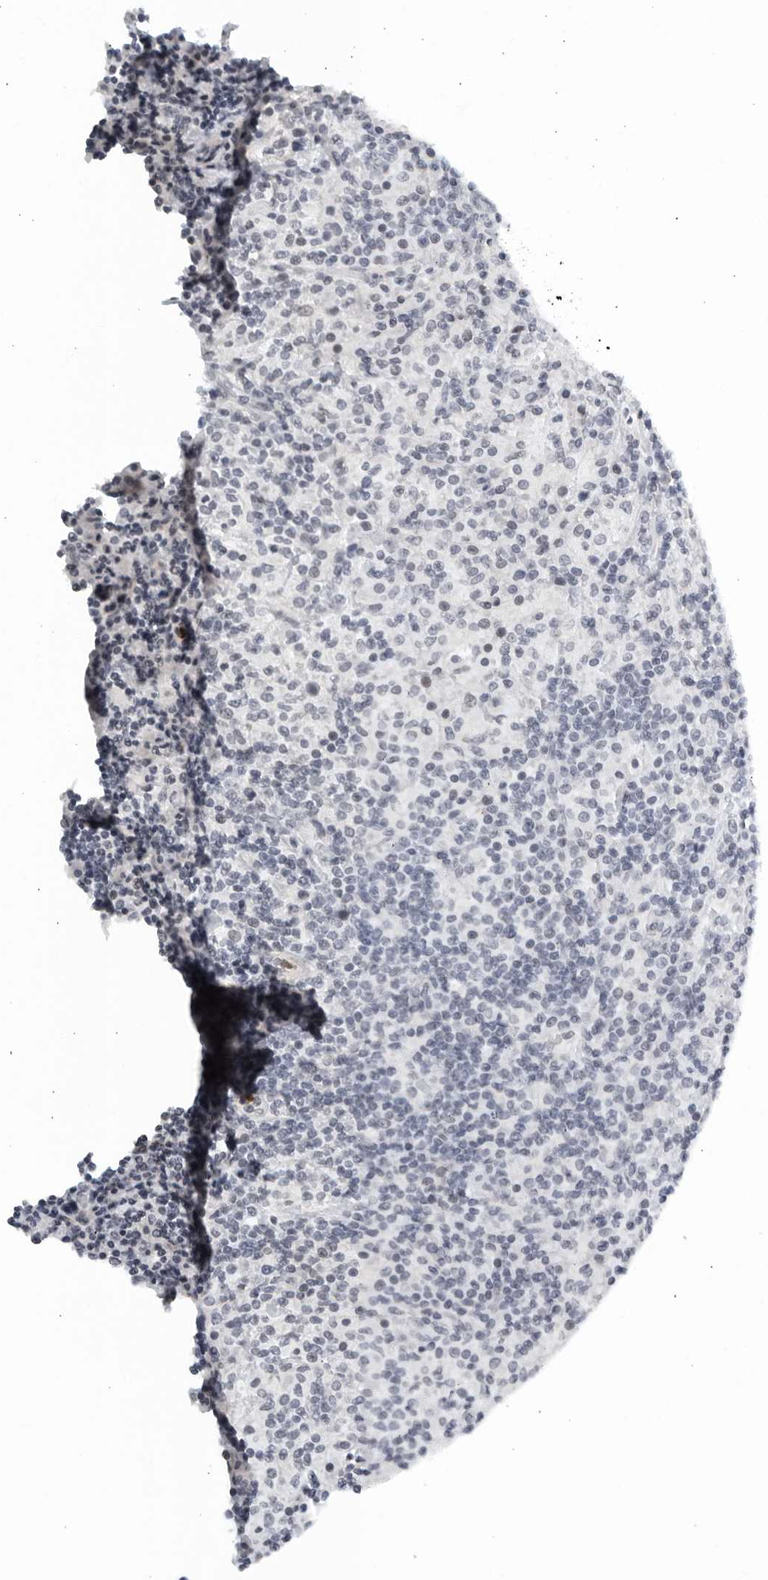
{"staining": {"intensity": "negative", "quantity": "none", "location": "none"}, "tissue": "lymphoma", "cell_type": "Tumor cells", "image_type": "cancer", "snomed": [{"axis": "morphology", "description": "Hodgkin's disease, NOS"}, {"axis": "topography", "description": "Lymph node"}], "caption": "Immunohistochemistry (IHC) of Hodgkin's disease shows no expression in tumor cells.", "gene": "KLK7", "patient": {"sex": "male", "age": 70}}